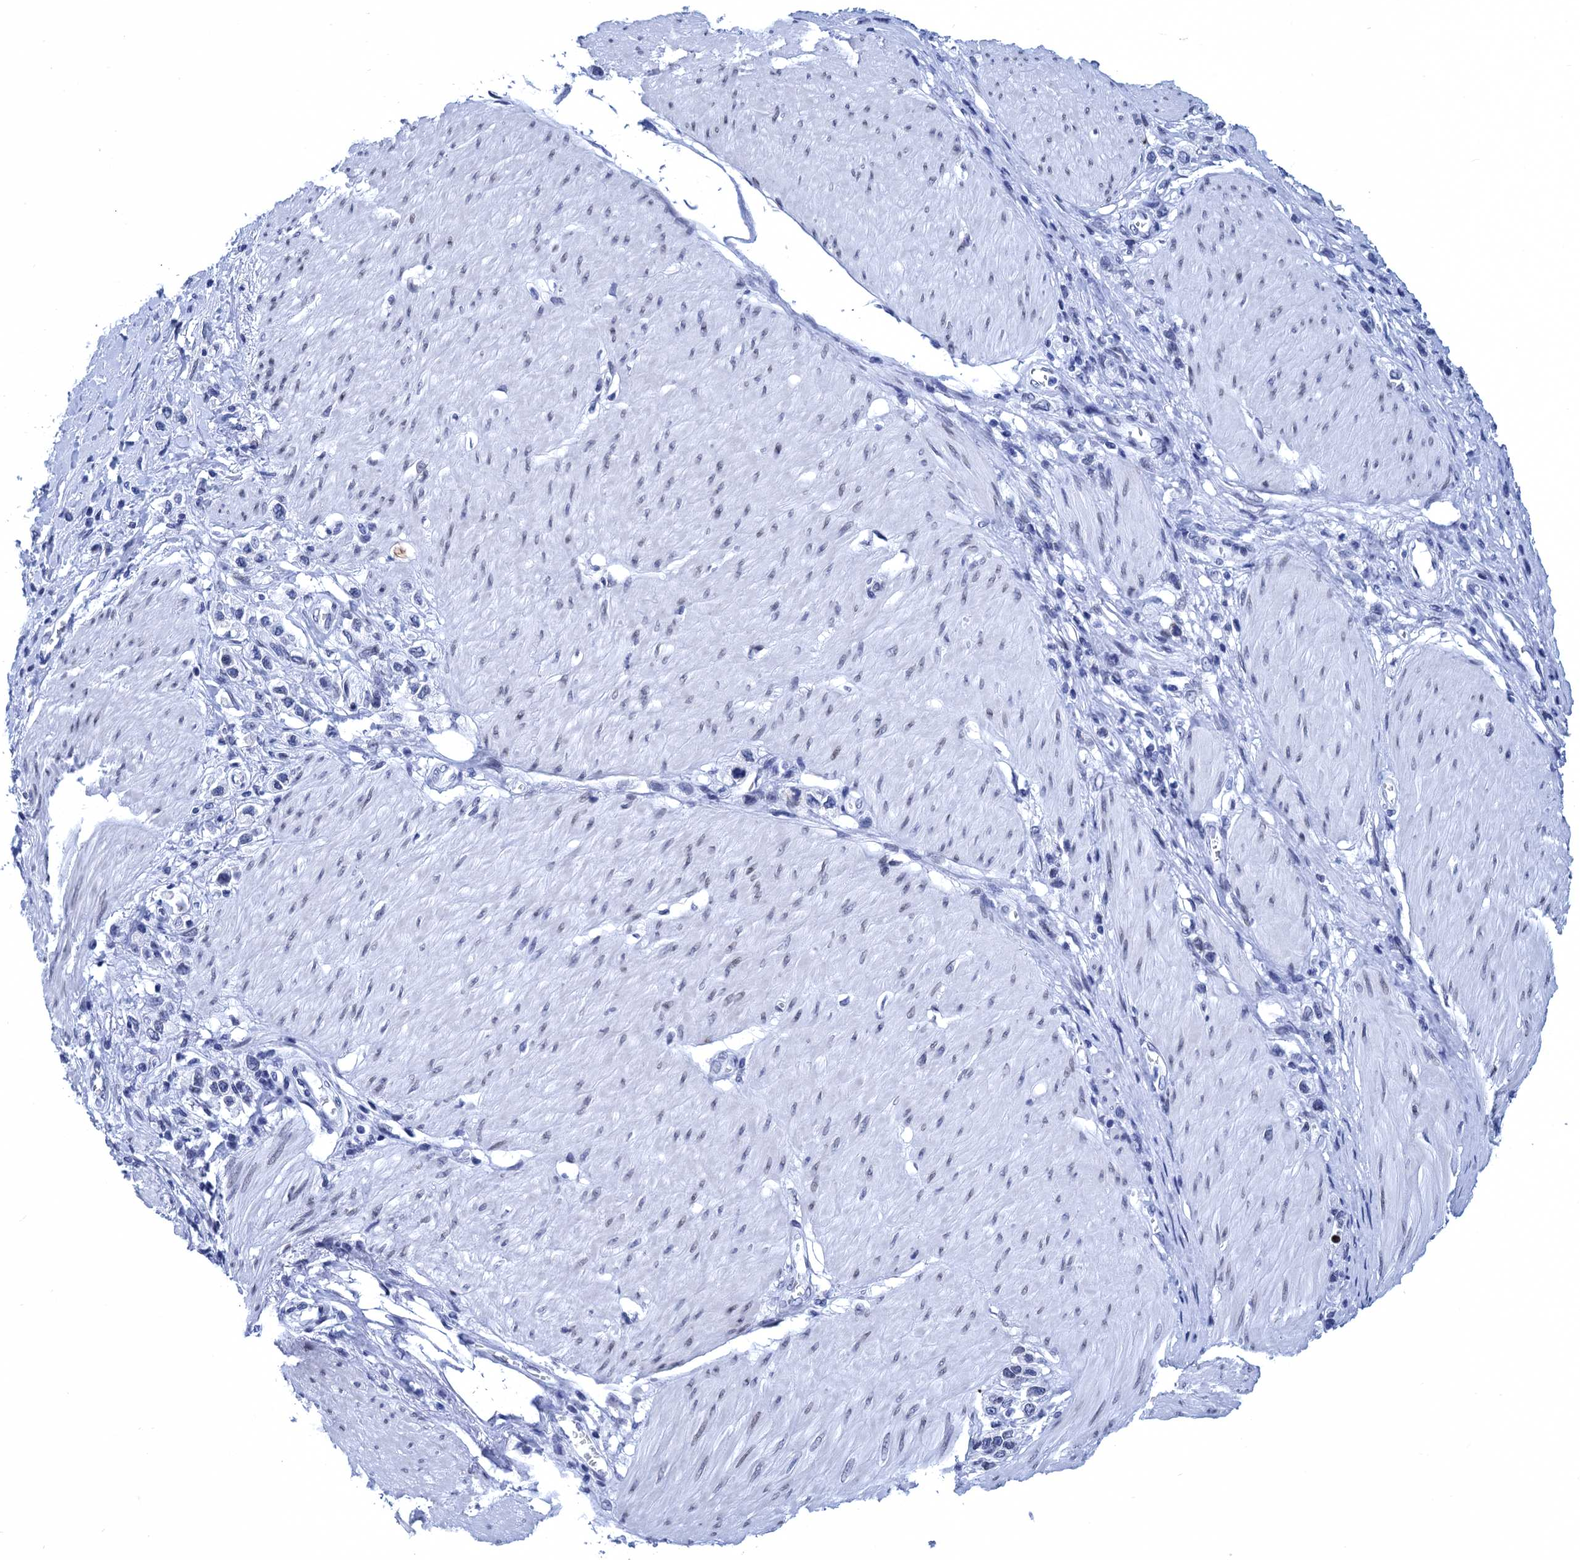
{"staining": {"intensity": "negative", "quantity": "none", "location": "none"}, "tissue": "stomach cancer", "cell_type": "Tumor cells", "image_type": "cancer", "snomed": [{"axis": "morphology", "description": "Normal tissue, NOS"}, {"axis": "morphology", "description": "Adenocarcinoma, NOS"}, {"axis": "topography", "description": "Stomach, upper"}, {"axis": "topography", "description": "Stomach"}], "caption": "Human stomach adenocarcinoma stained for a protein using immunohistochemistry exhibits no staining in tumor cells.", "gene": "METTL25", "patient": {"sex": "female", "age": 65}}